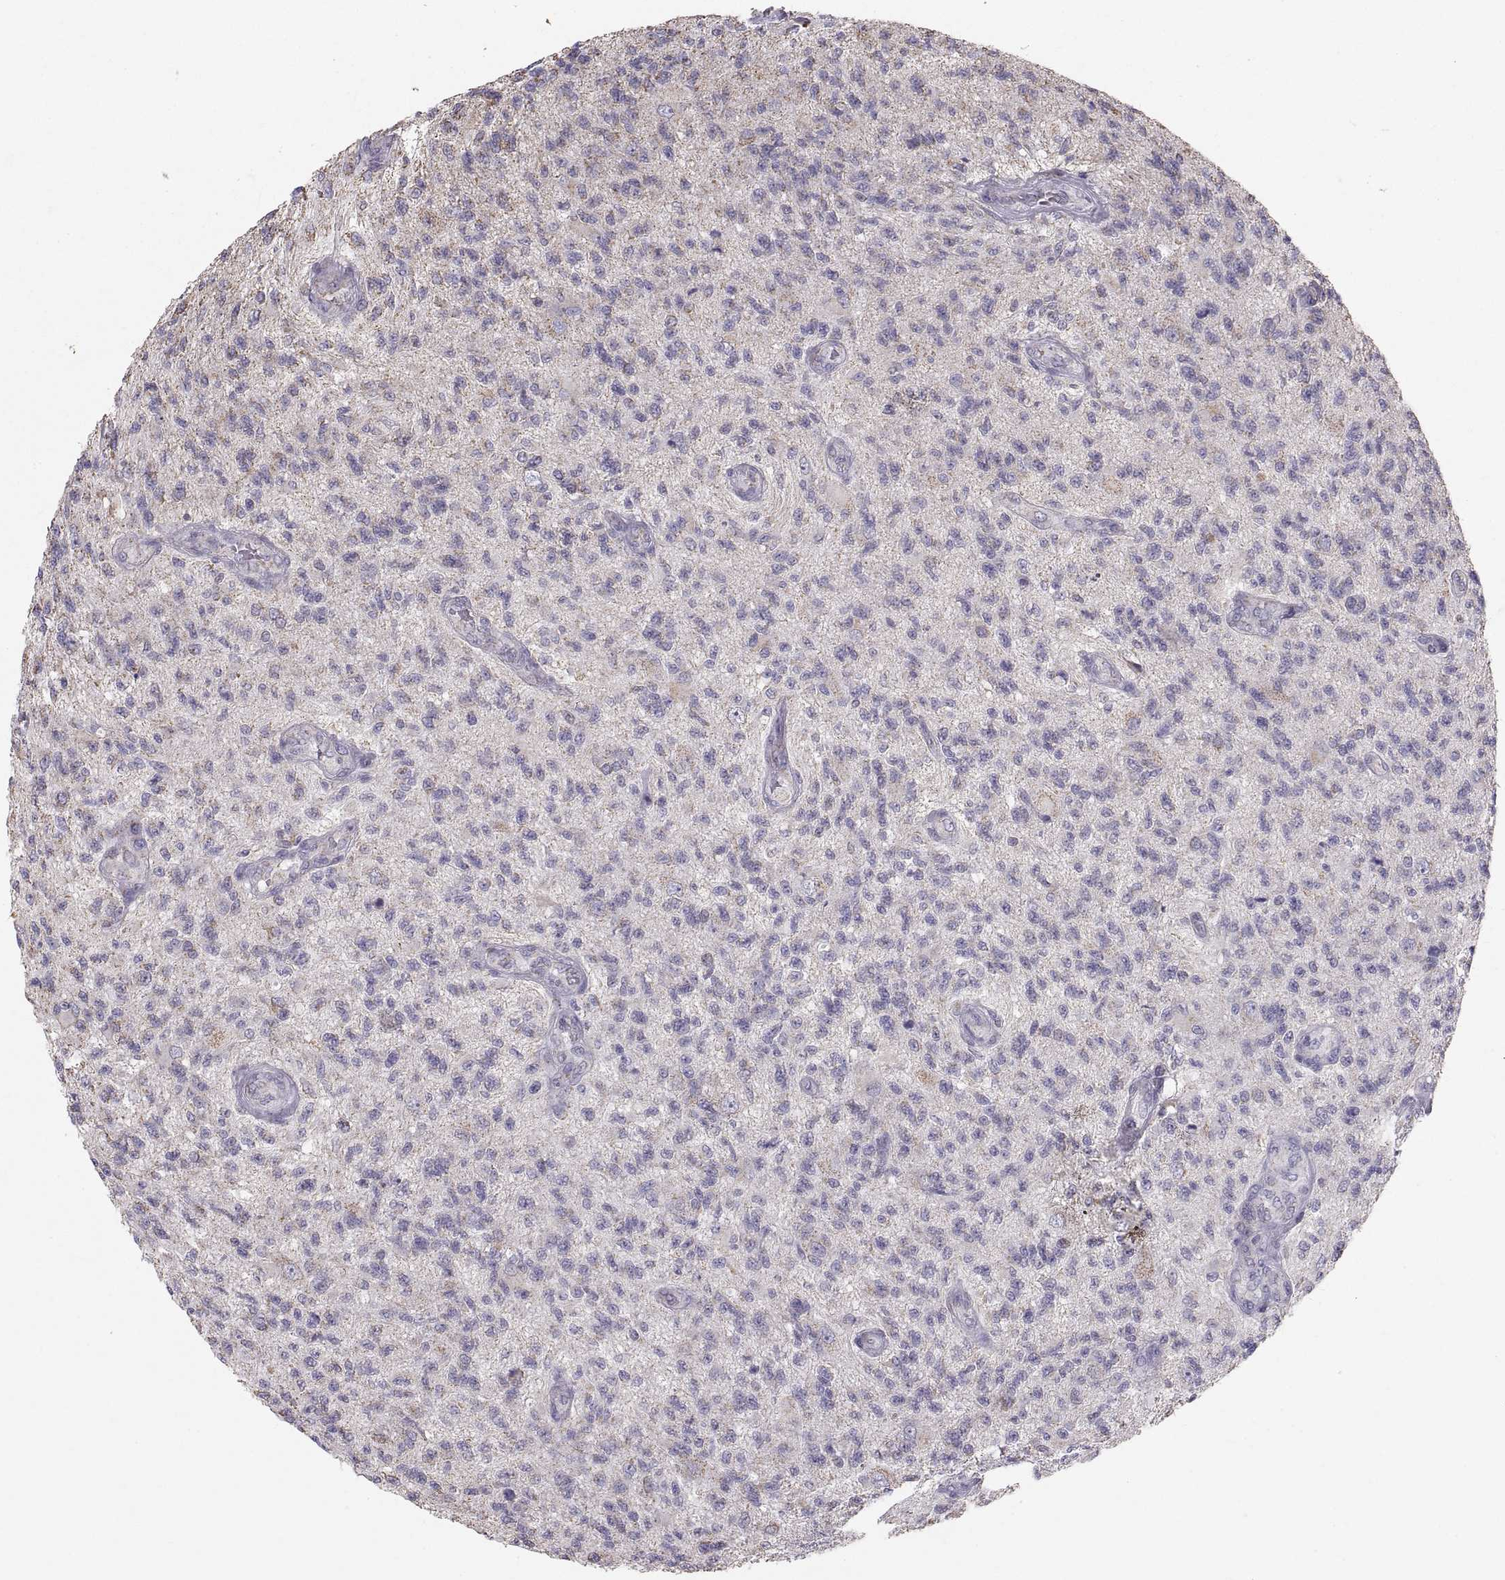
{"staining": {"intensity": "negative", "quantity": "none", "location": "none"}, "tissue": "glioma", "cell_type": "Tumor cells", "image_type": "cancer", "snomed": [{"axis": "morphology", "description": "Glioma, malignant, High grade"}, {"axis": "topography", "description": "Brain"}], "caption": "This is an IHC photomicrograph of high-grade glioma (malignant). There is no staining in tumor cells.", "gene": "STMND1", "patient": {"sex": "male", "age": 56}}